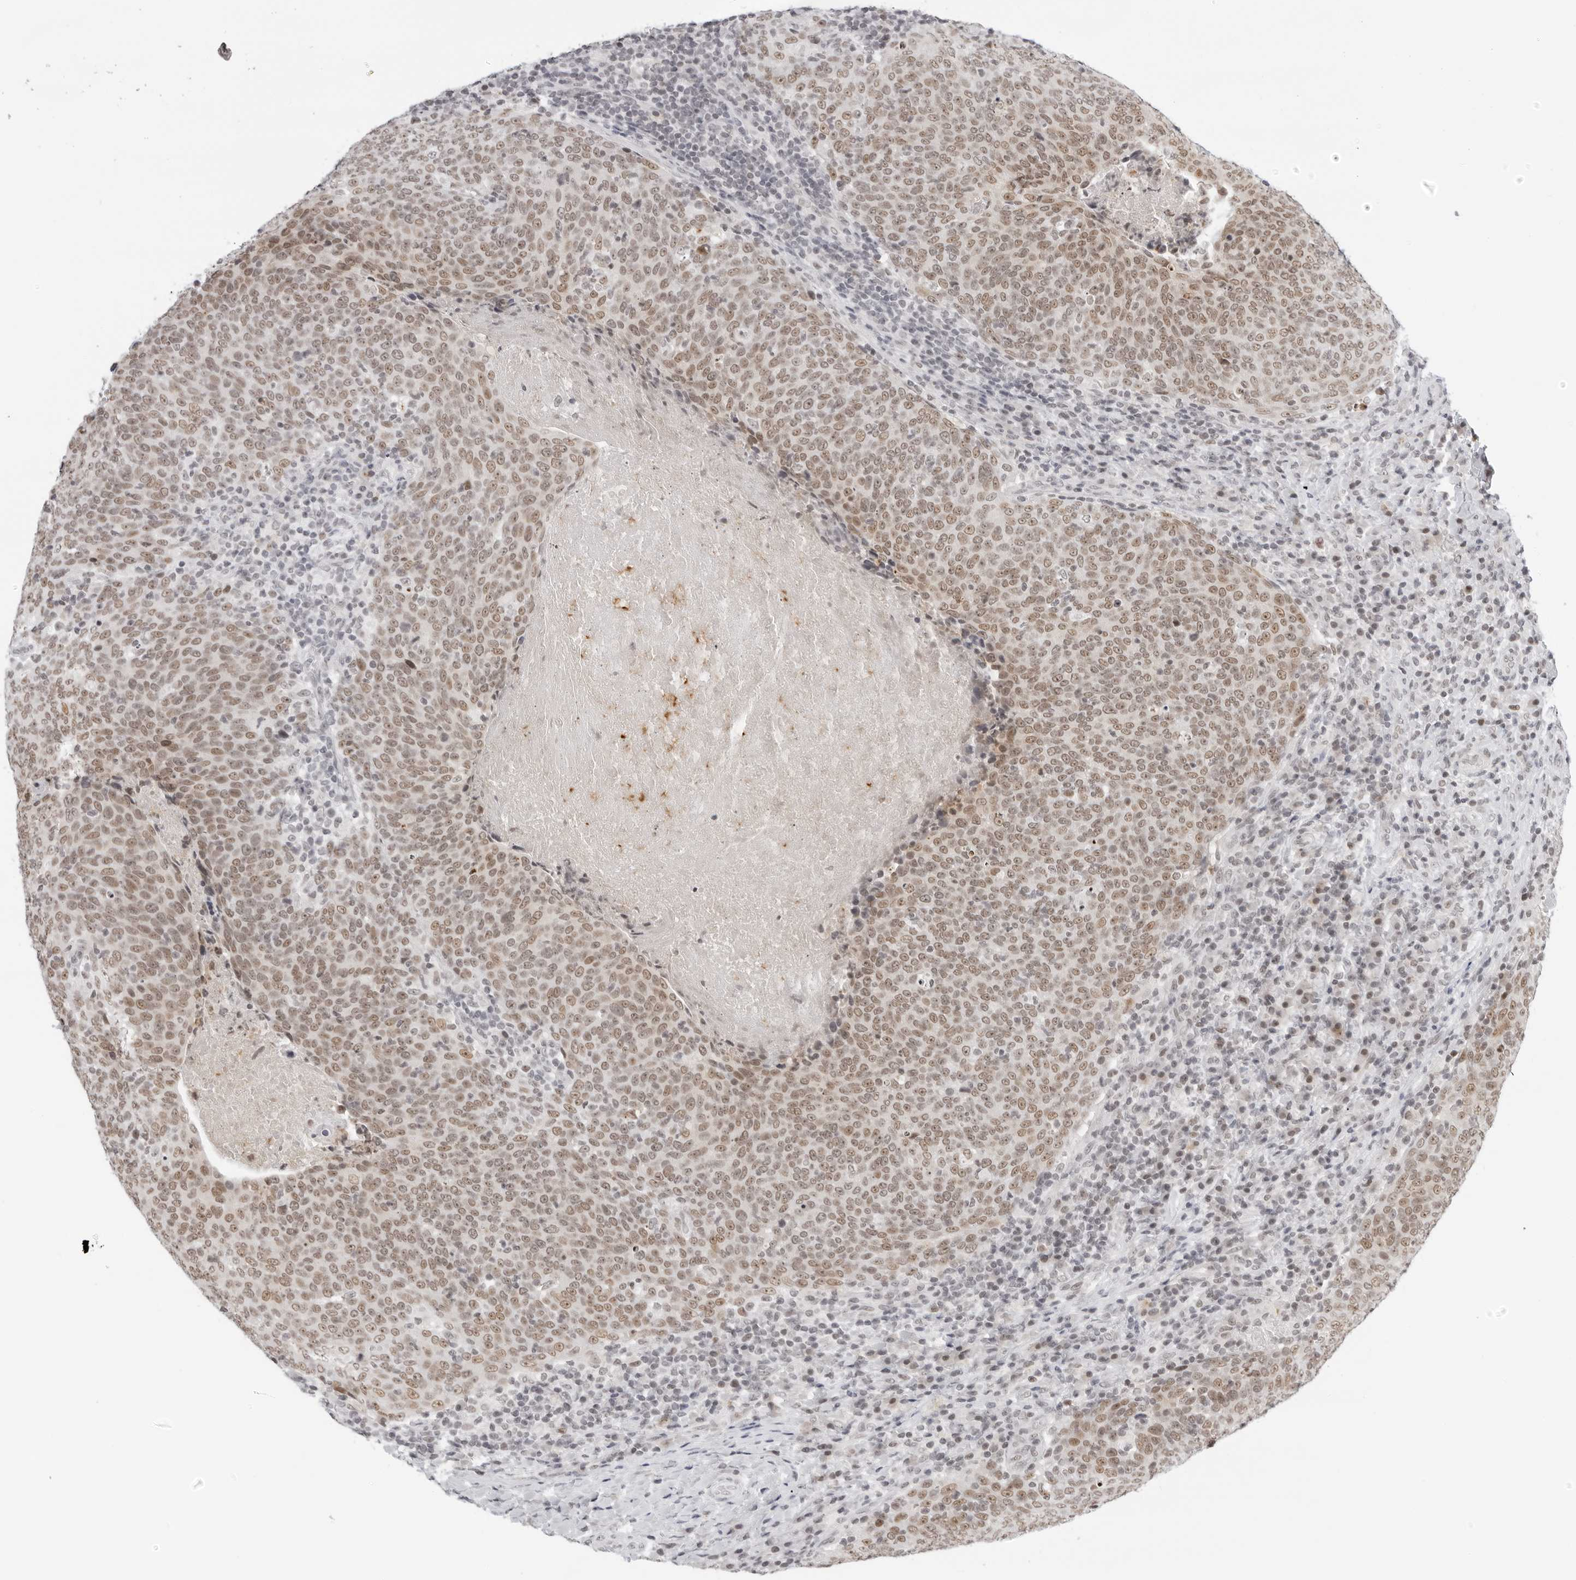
{"staining": {"intensity": "moderate", "quantity": ">75%", "location": "nuclear"}, "tissue": "head and neck cancer", "cell_type": "Tumor cells", "image_type": "cancer", "snomed": [{"axis": "morphology", "description": "Squamous cell carcinoma, NOS"}, {"axis": "morphology", "description": "Squamous cell carcinoma, metastatic, NOS"}, {"axis": "topography", "description": "Lymph node"}, {"axis": "topography", "description": "Head-Neck"}], "caption": "Head and neck cancer (metastatic squamous cell carcinoma) tissue shows moderate nuclear staining in about >75% of tumor cells, visualized by immunohistochemistry. The staining was performed using DAB to visualize the protein expression in brown, while the nuclei were stained in blue with hematoxylin (Magnification: 20x).", "gene": "MSH6", "patient": {"sex": "male", "age": 62}}